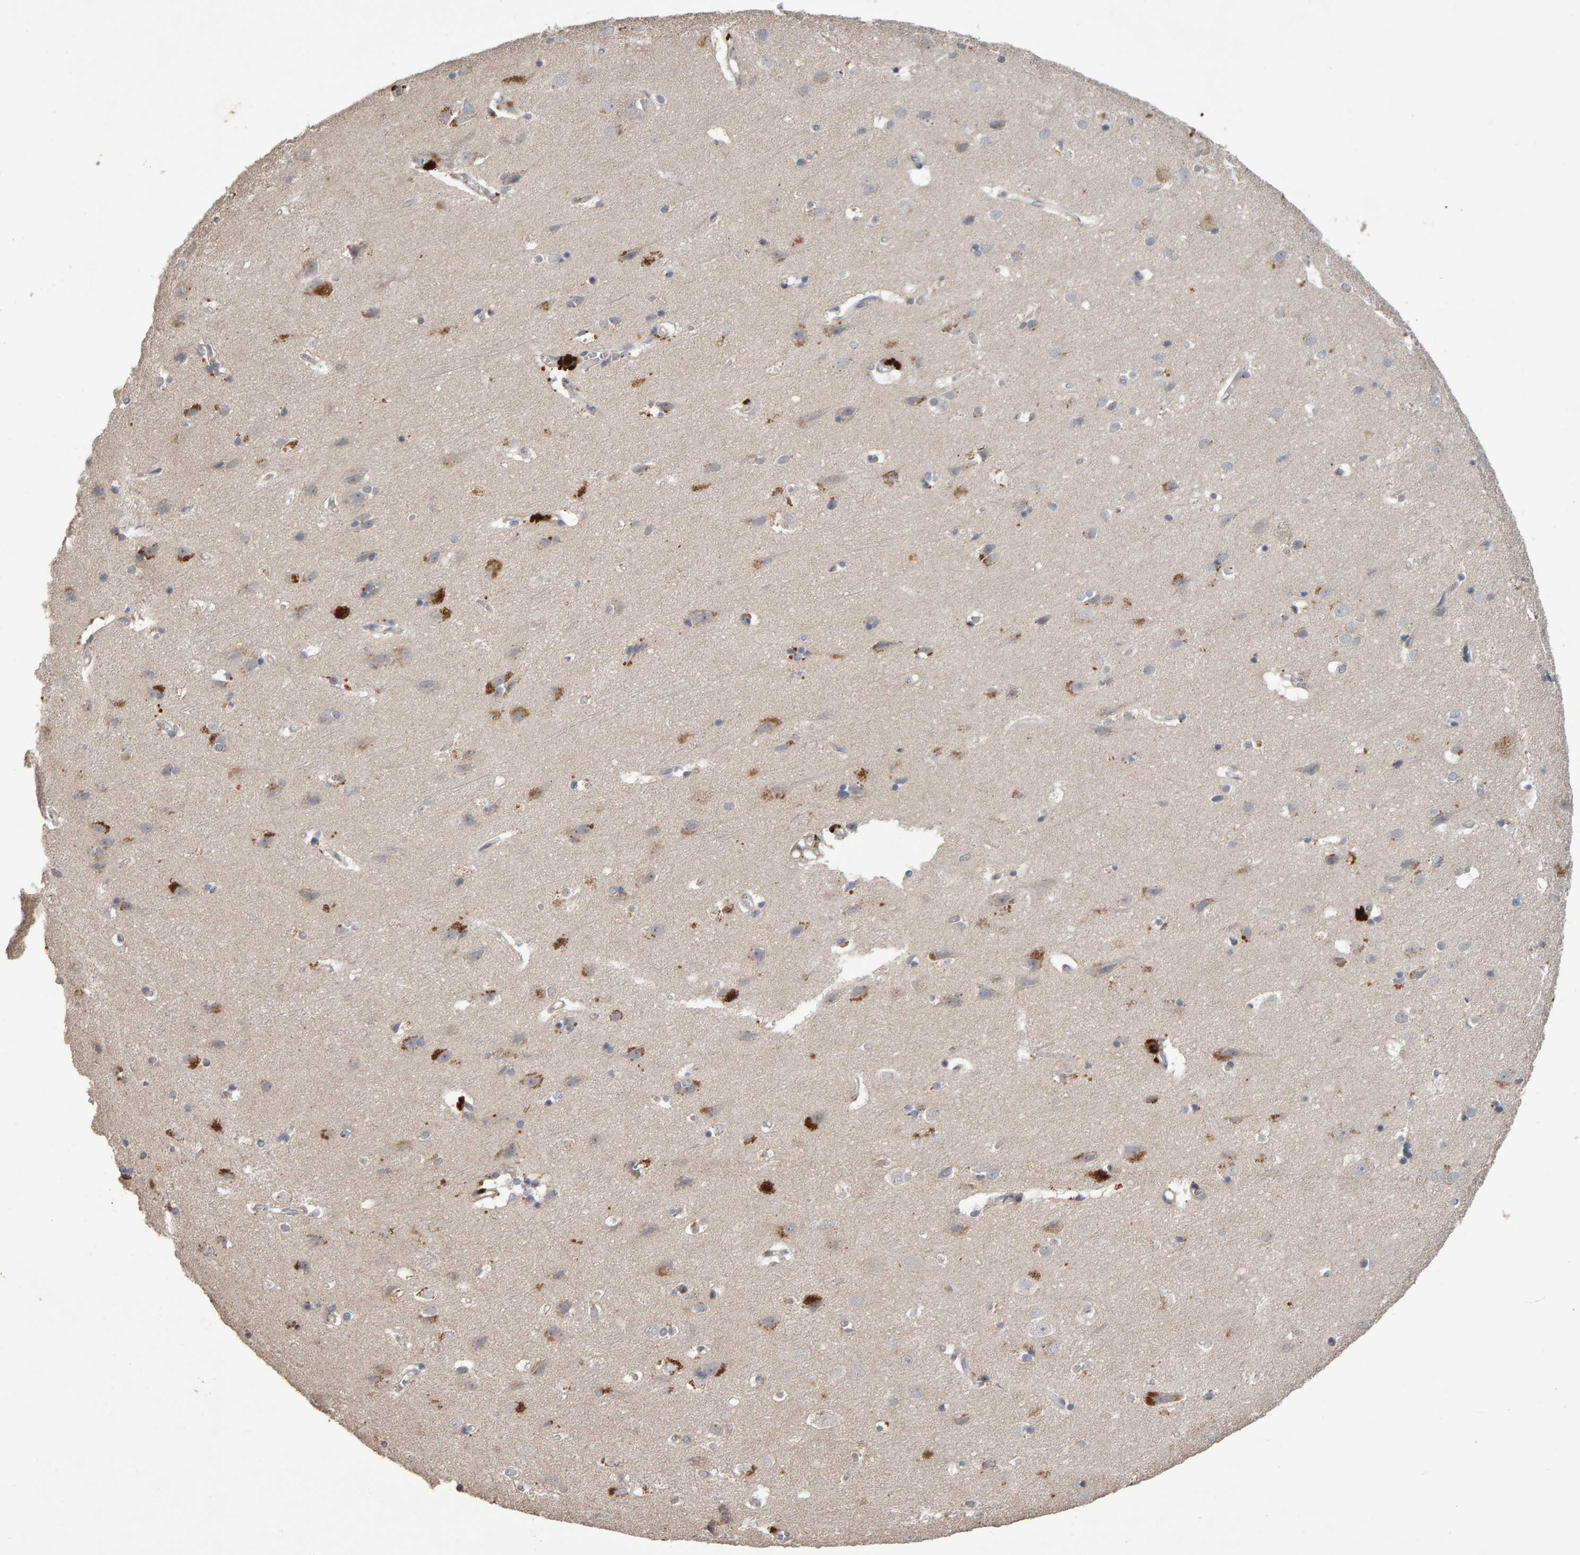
{"staining": {"intensity": "negative", "quantity": "none", "location": "none"}, "tissue": "cerebral cortex", "cell_type": "Endothelial cells", "image_type": "normal", "snomed": [{"axis": "morphology", "description": "Normal tissue, NOS"}, {"axis": "topography", "description": "Cerebral cortex"}], "caption": "Immunohistochemistry (IHC) image of unremarkable cerebral cortex stained for a protein (brown), which exhibits no expression in endothelial cells.", "gene": "COASY", "patient": {"sex": "male", "age": 54}}